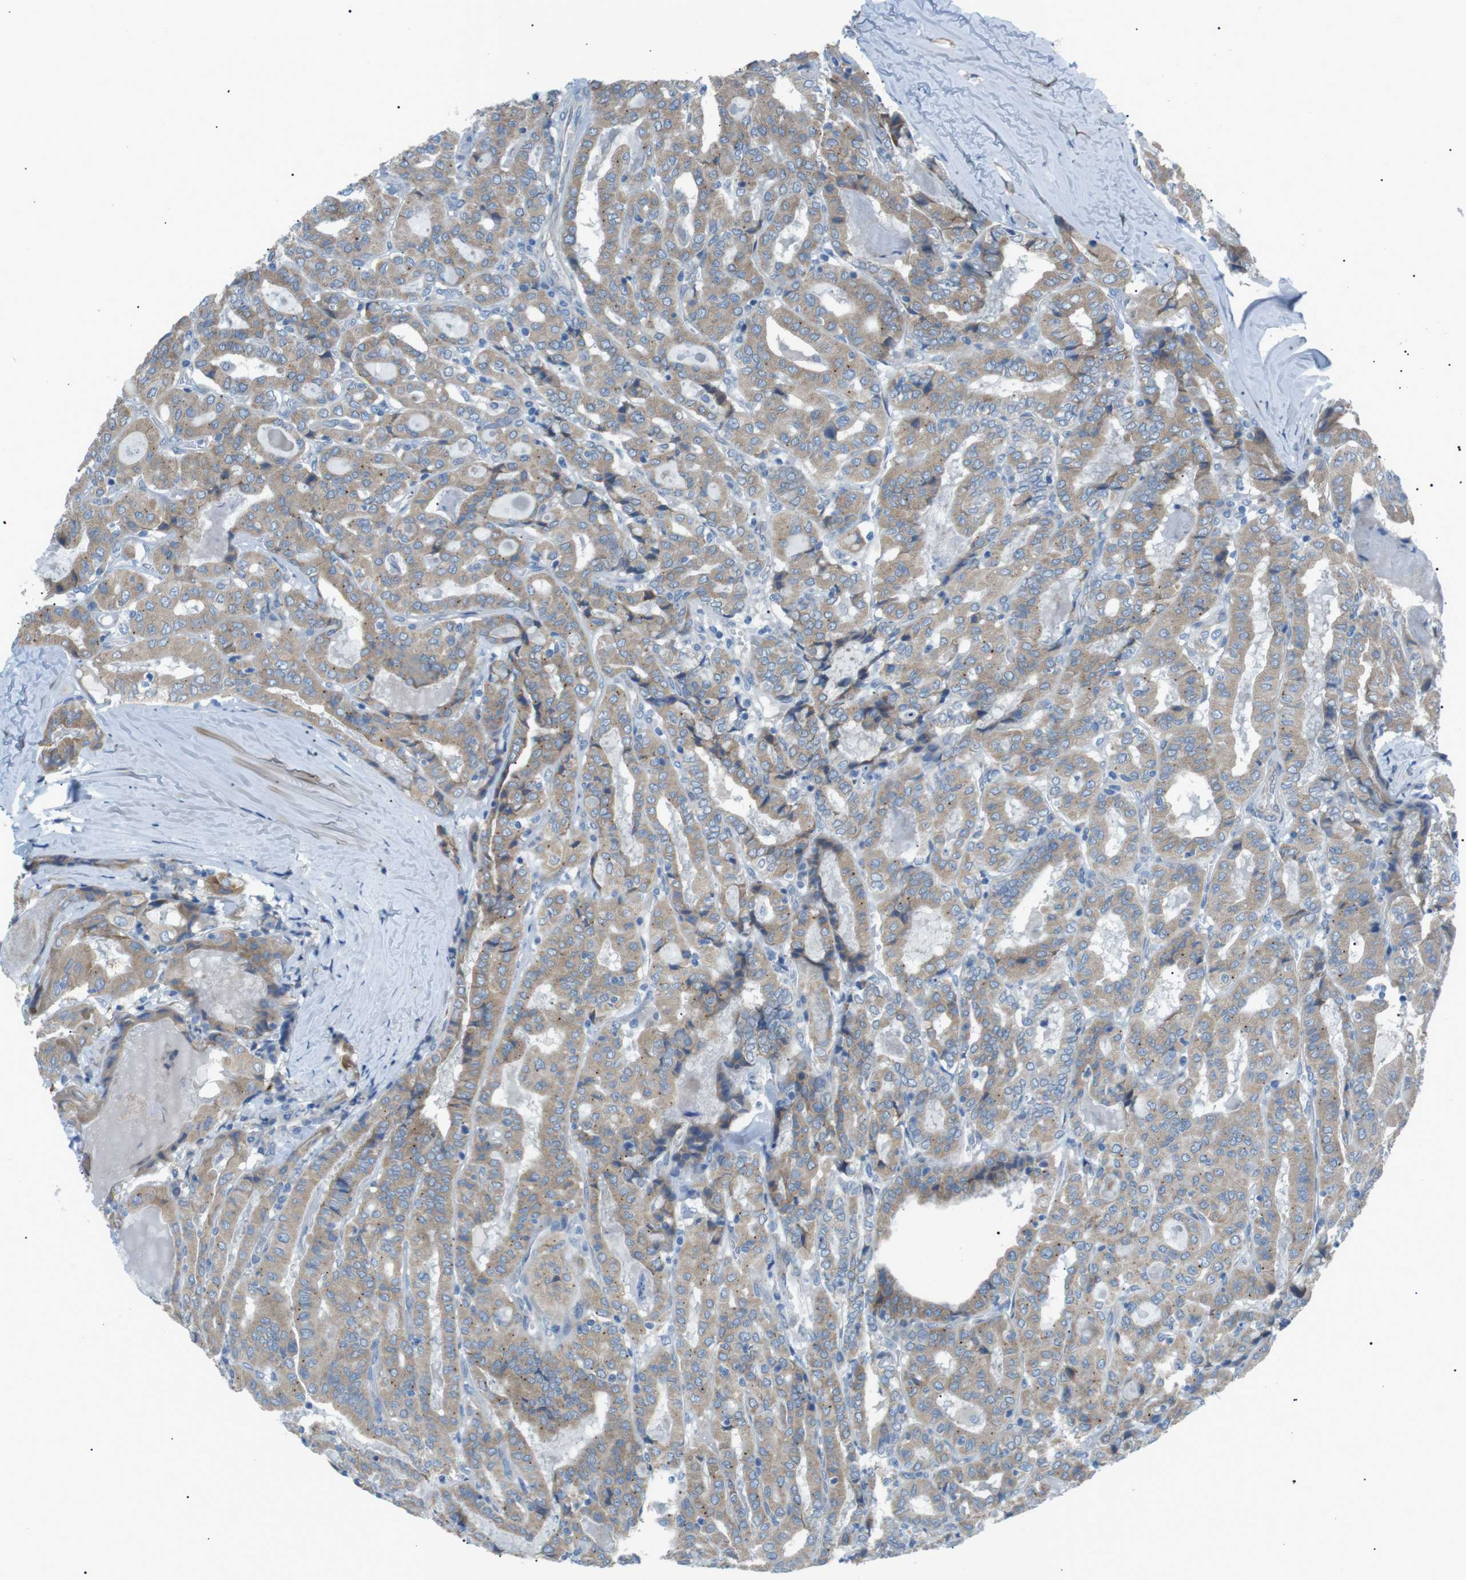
{"staining": {"intensity": "weak", "quantity": ">75%", "location": "cytoplasmic/membranous"}, "tissue": "thyroid cancer", "cell_type": "Tumor cells", "image_type": "cancer", "snomed": [{"axis": "morphology", "description": "Papillary adenocarcinoma, NOS"}, {"axis": "topography", "description": "Thyroid gland"}], "caption": "Brown immunohistochemical staining in papillary adenocarcinoma (thyroid) shows weak cytoplasmic/membranous positivity in about >75% of tumor cells.", "gene": "MTARC2", "patient": {"sex": "female", "age": 42}}